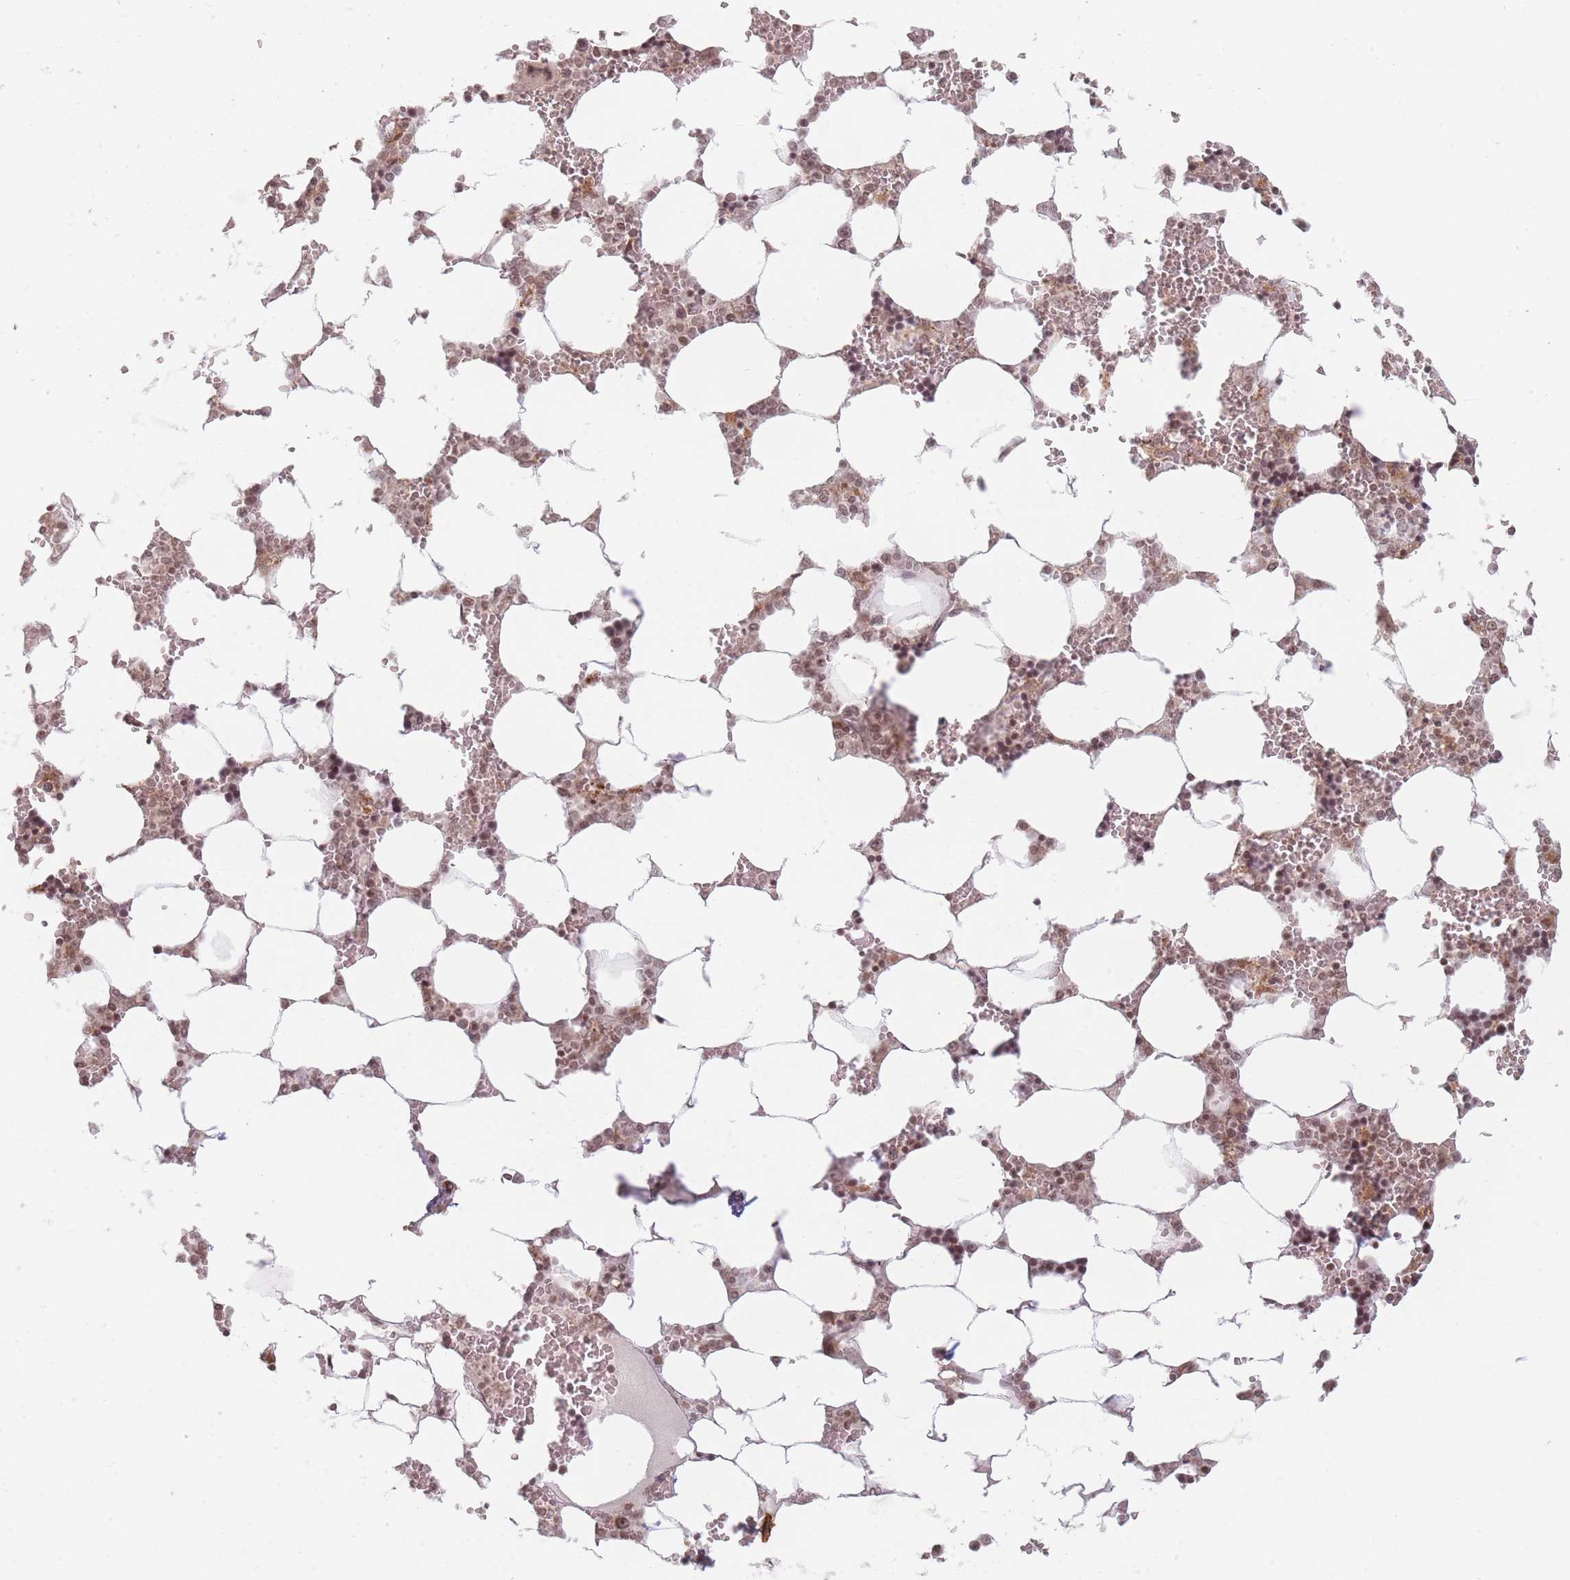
{"staining": {"intensity": "moderate", "quantity": ">75%", "location": "nuclear"}, "tissue": "bone marrow", "cell_type": "Hematopoietic cells", "image_type": "normal", "snomed": [{"axis": "morphology", "description": "Normal tissue, NOS"}, {"axis": "topography", "description": "Bone marrow"}], "caption": "Protein expression analysis of unremarkable bone marrow reveals moderate nuclear expression in approximately >75% of hematopoietic cells.", "gene": "SPATA45", "patient": {"sex": "male", "age": 64}}